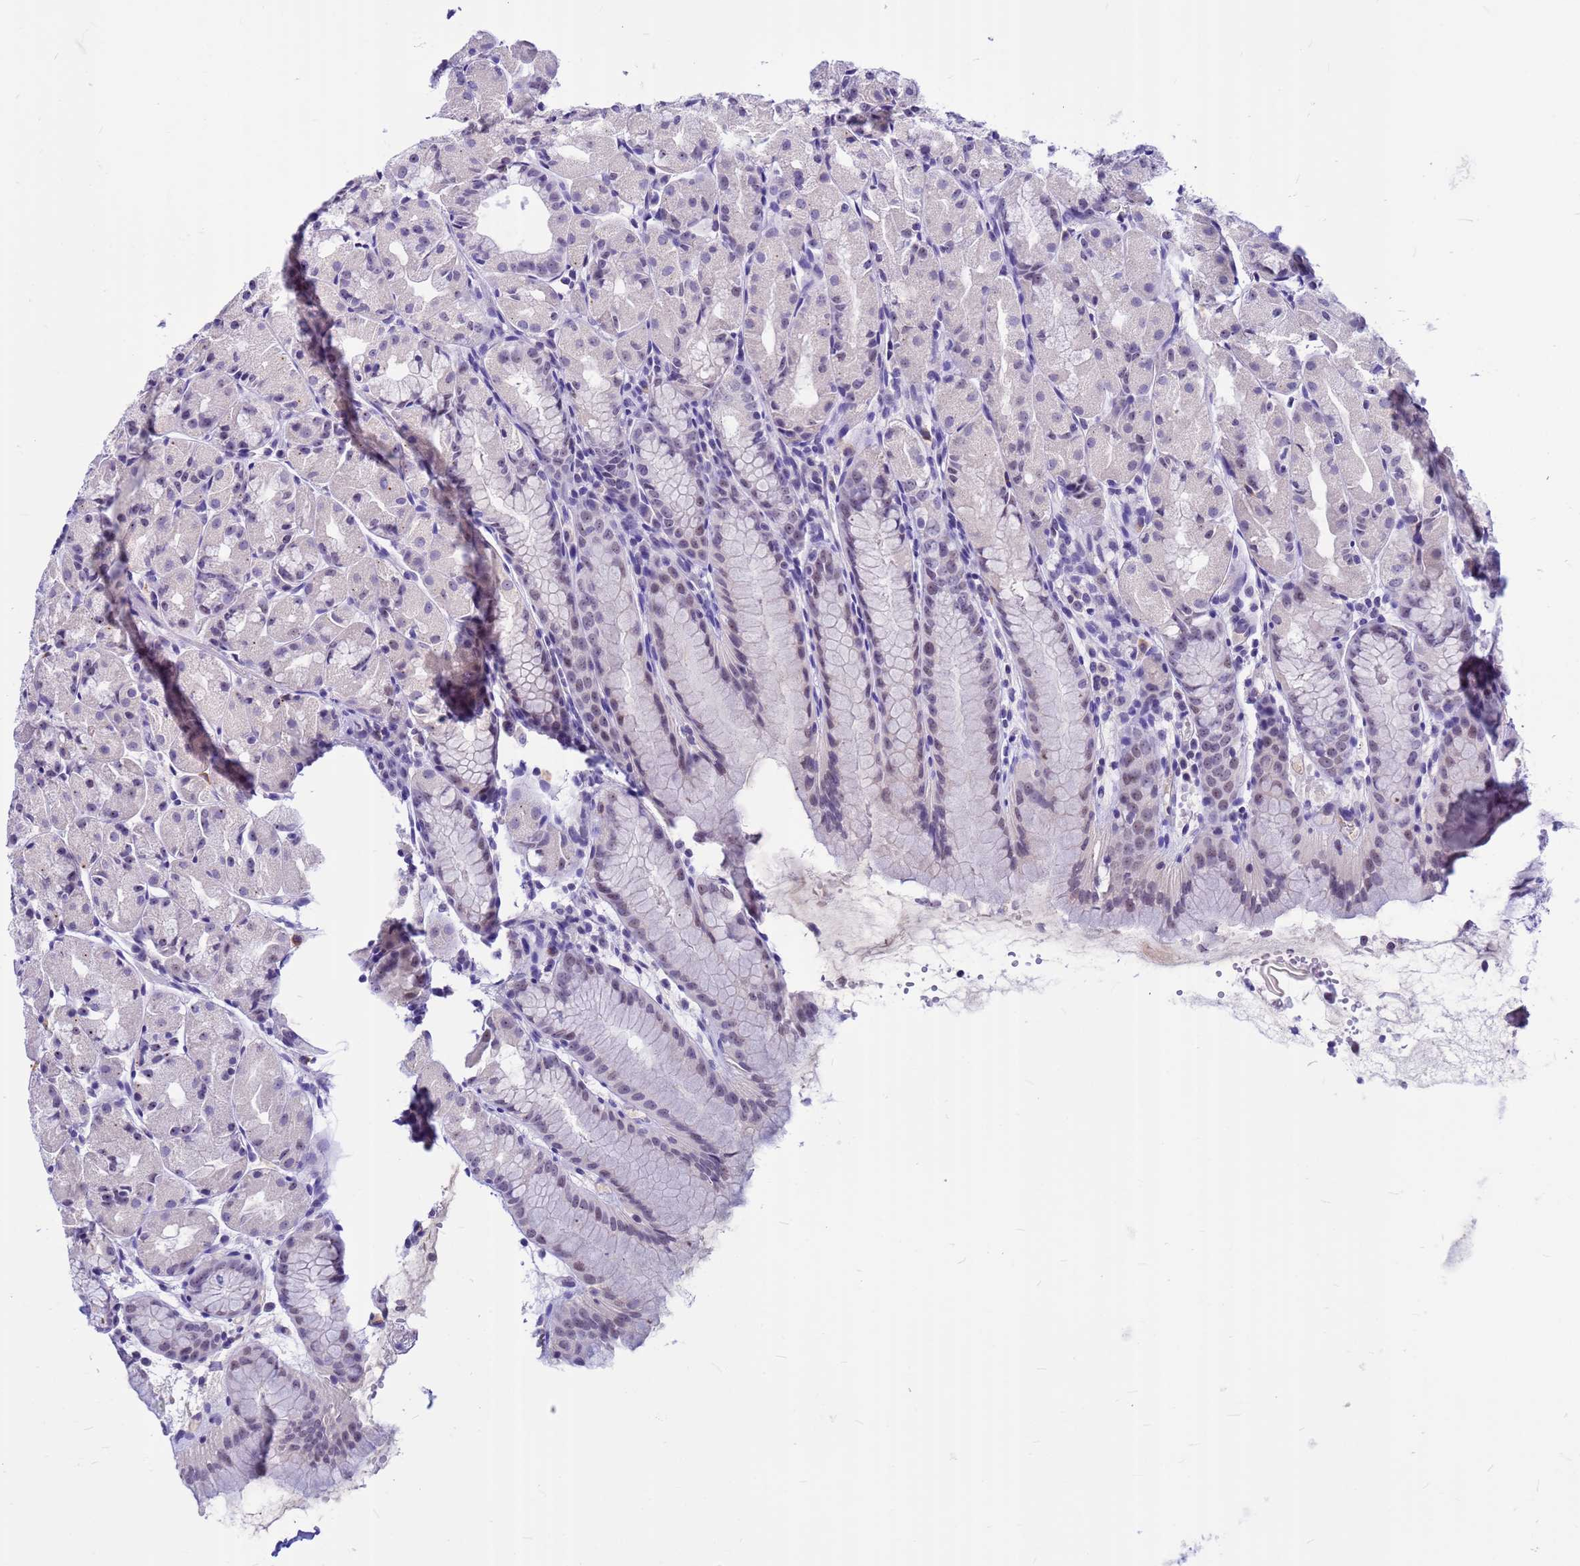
{"staining": {"intensity": "weak", "quantity": "<25%", "location": "nuclear"}, "tissue": "stomach", "cell_type": "Glandular cells", "image_type": "normal", "snomed": [{"axis": "morphology", "description": "Normal tissue, NOS"}, {"axis": "topography", "description": "Stomach, upper"}], "caption": "The immunohistochemistry histopathology image has no significant expression in glandular cells of stomach.", "gene": "DMRTC2", "patient": {"sex": "male", "age": 47}}